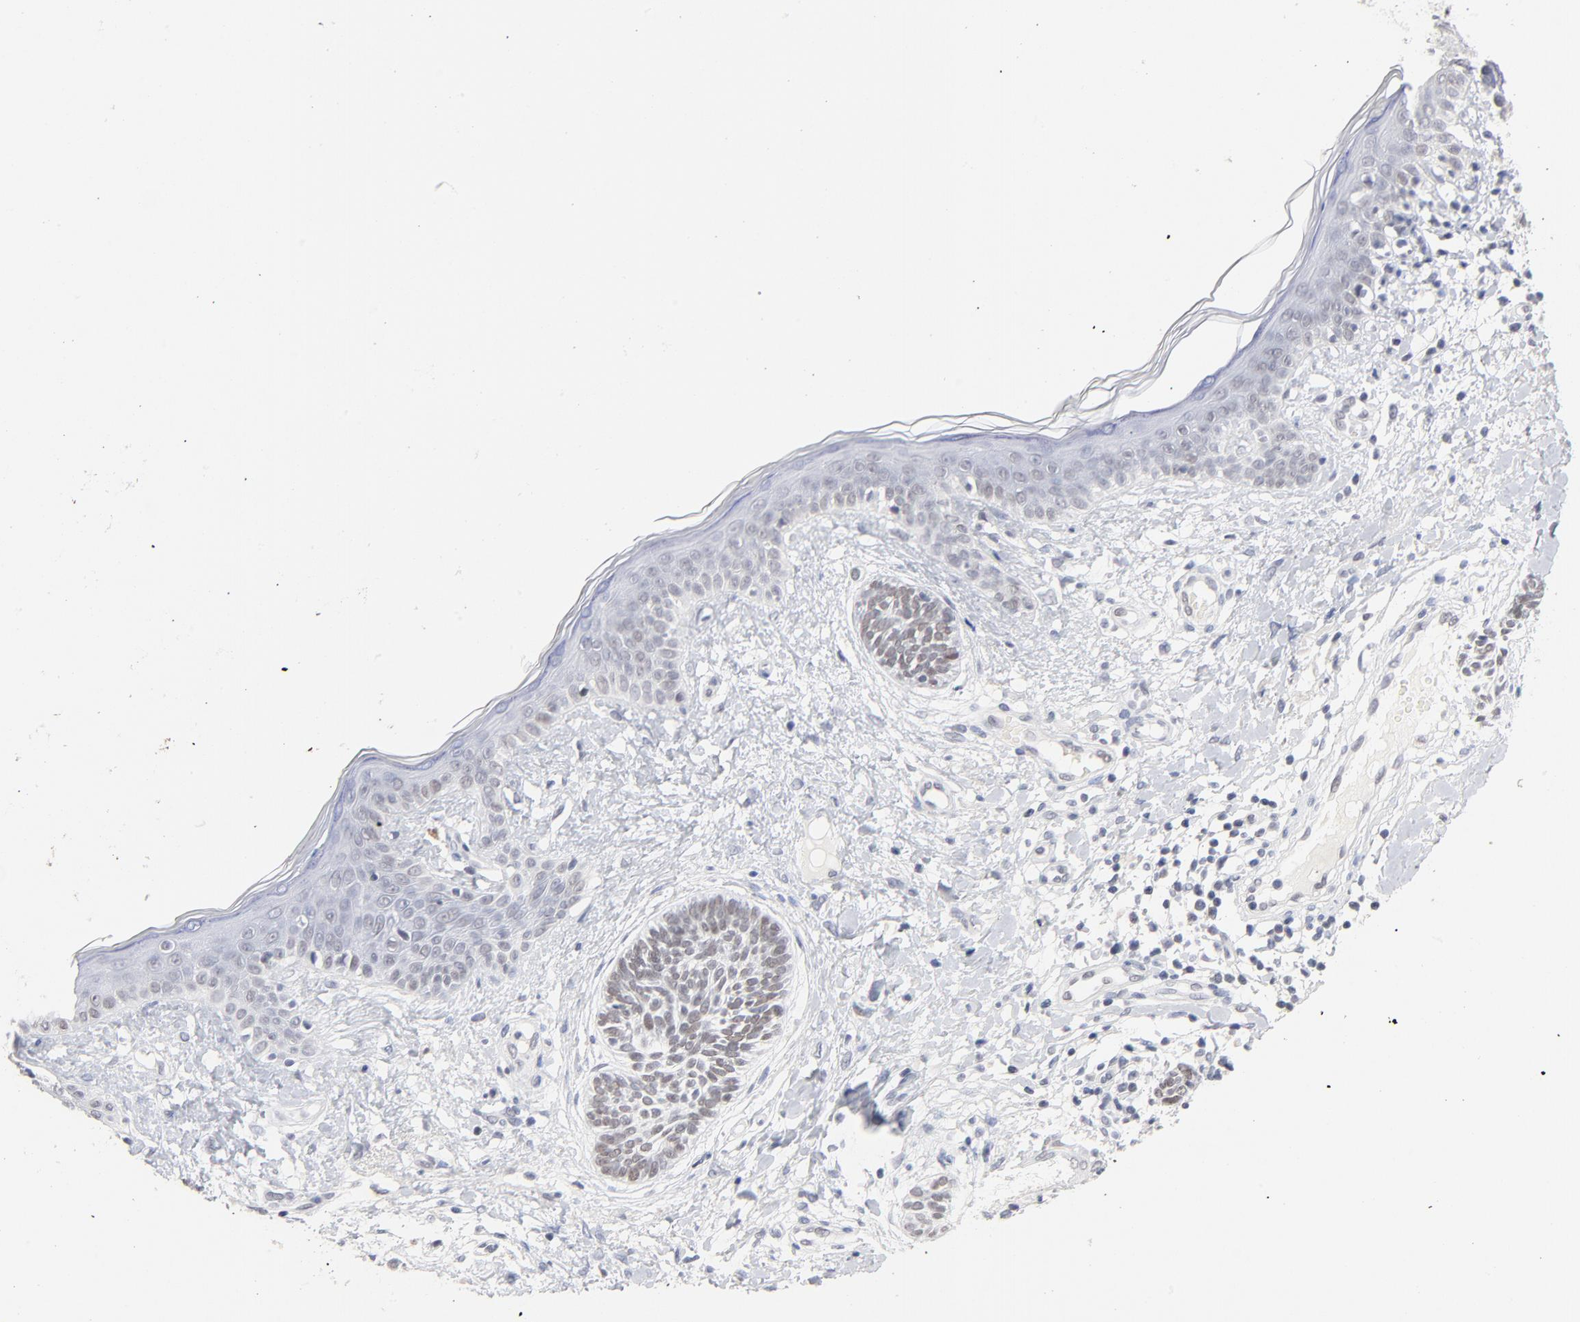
{"staining": {"intensity": "weak", "quantity": ">75%", "location": "nuclear"}, "tissue": "skin cancer", "cell_type": "Tumor cells", "image_type": "cancer", "snomed": [{"axis": "morphology", "description": "Normal tissue, NOS"}, {"axis": "morphology", "description": "Basal cell carcinoma"}, {"axis": "topography", "description": "Skin"}], "caption": "There is low levels of weak nuclear expression in tumor cells of basal cell carcinoma (skin), as demonstrated by immunohistochemical staining (brown color).", "gene": "ORC2", "patient": {"sex": "male", "age": 63}}